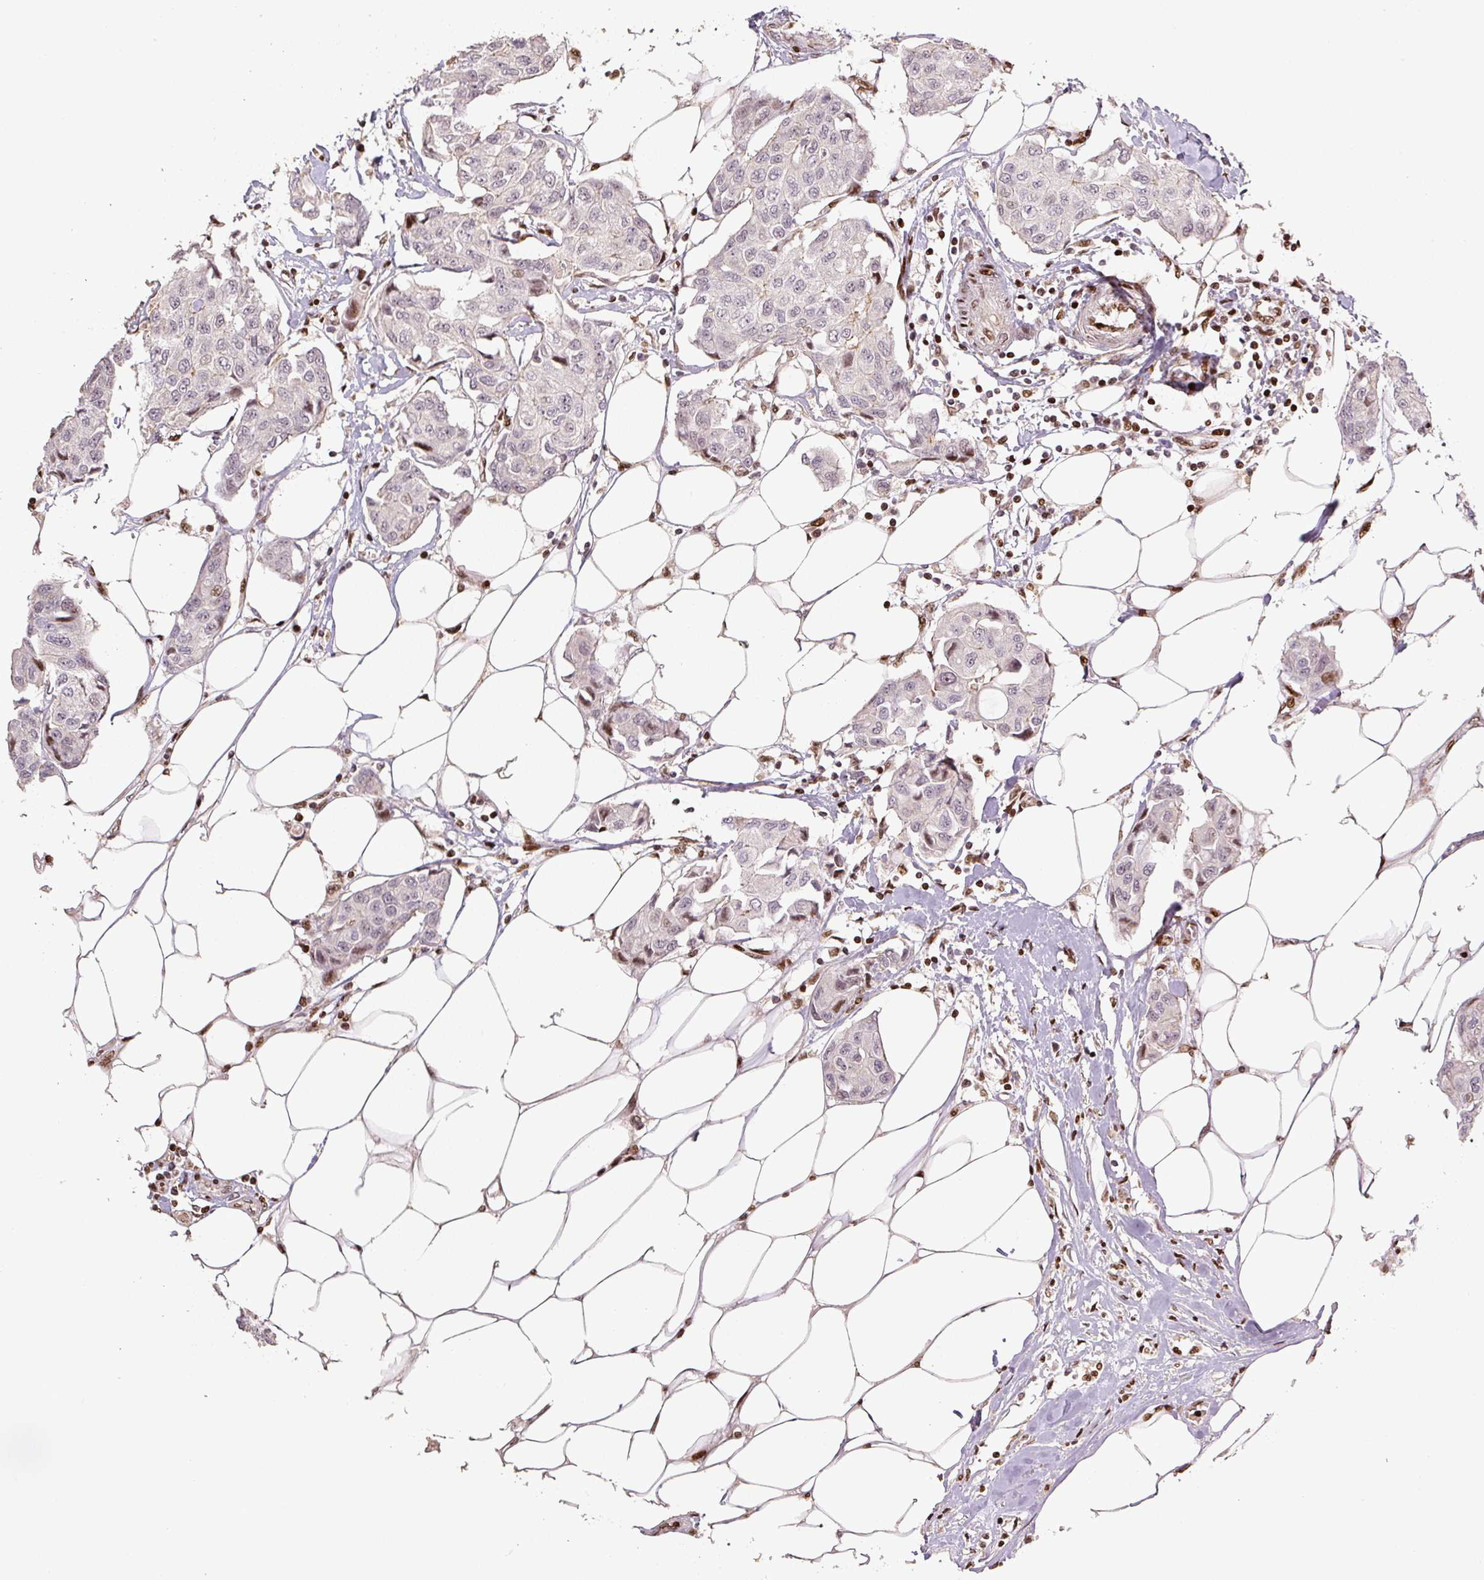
{"staining": {"intensity": "negative", "quantity": "none", "location": "none"}, "tissue": "breast cancer", "cell_type": "Tumor cells", "image_type": "cancer", "snomed": [{"axis": "morphology", "description": "Duct carcinoma"}, {"axis": "topography", "description": "Breast"}, {"axis": "topography", "description": "Lymph node"}], "caption": "Immunohistochemical staining of infiltrating ductal carcinoma (breast) displays no significant positivity in tumor cells. The staining was performed using DAB to visualize the protein expression in brown, while the nuclei were stained in blue with hematoxylin (Magnification: 20x).", "gene": "PYDC2", "patient": {"sex": "female", "age": 80}}